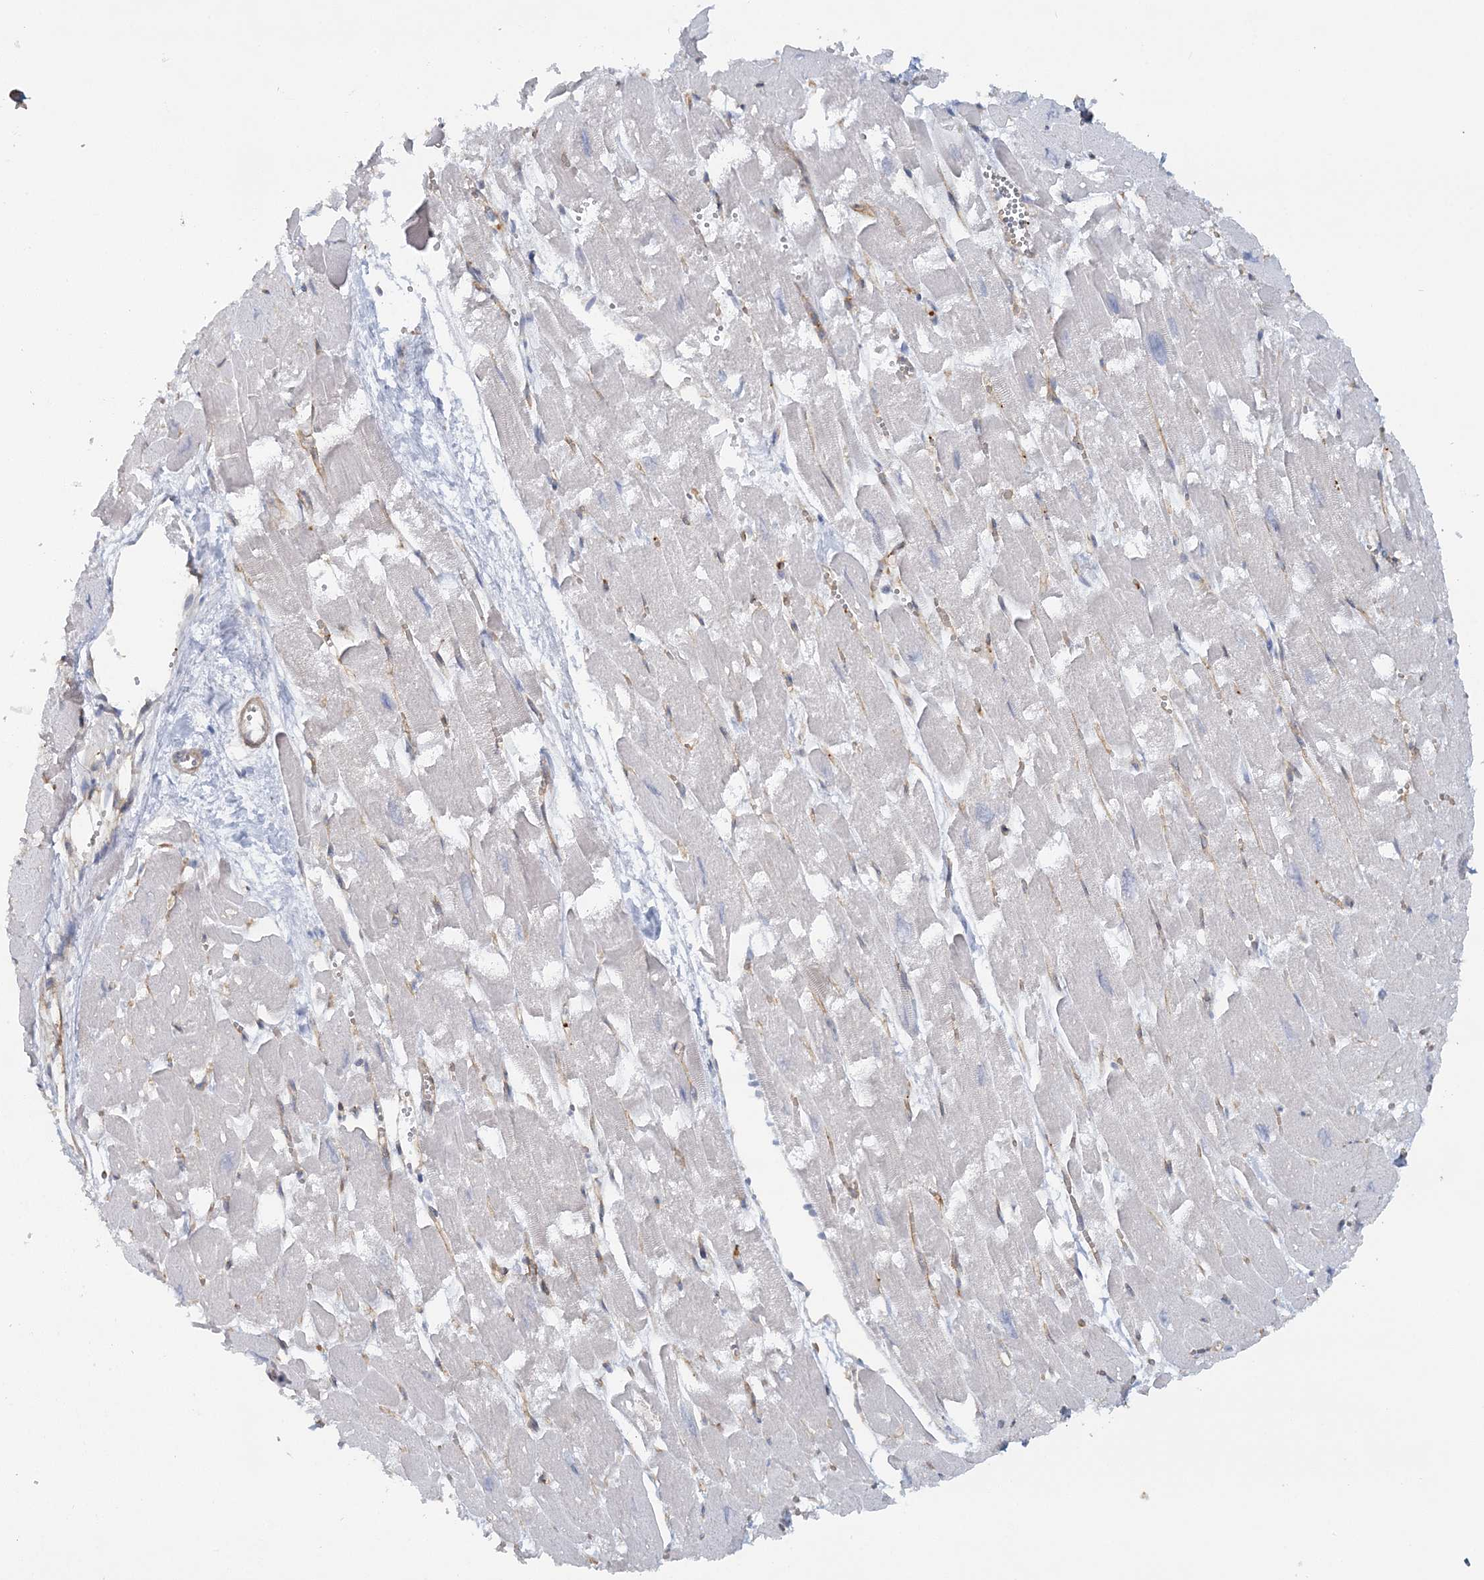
{"staining": {"intensity": "negative", "quantity": "none", "location": "none"}, "tissue": "heart muscle", "cell_type": "Cardiomyocytes", "image_type": "normal", "snomed": [{"axis": "morphology", "description": "Normal tissue, NOS"}, {"axis": "topography", "description": "Heart"}], "caption": "Heart muscle stained for a protein using IHC exhibits no expression cardiomyocytes.", "gene": "CUEDC2", "patient": {"sex": "male", "age": 54}}